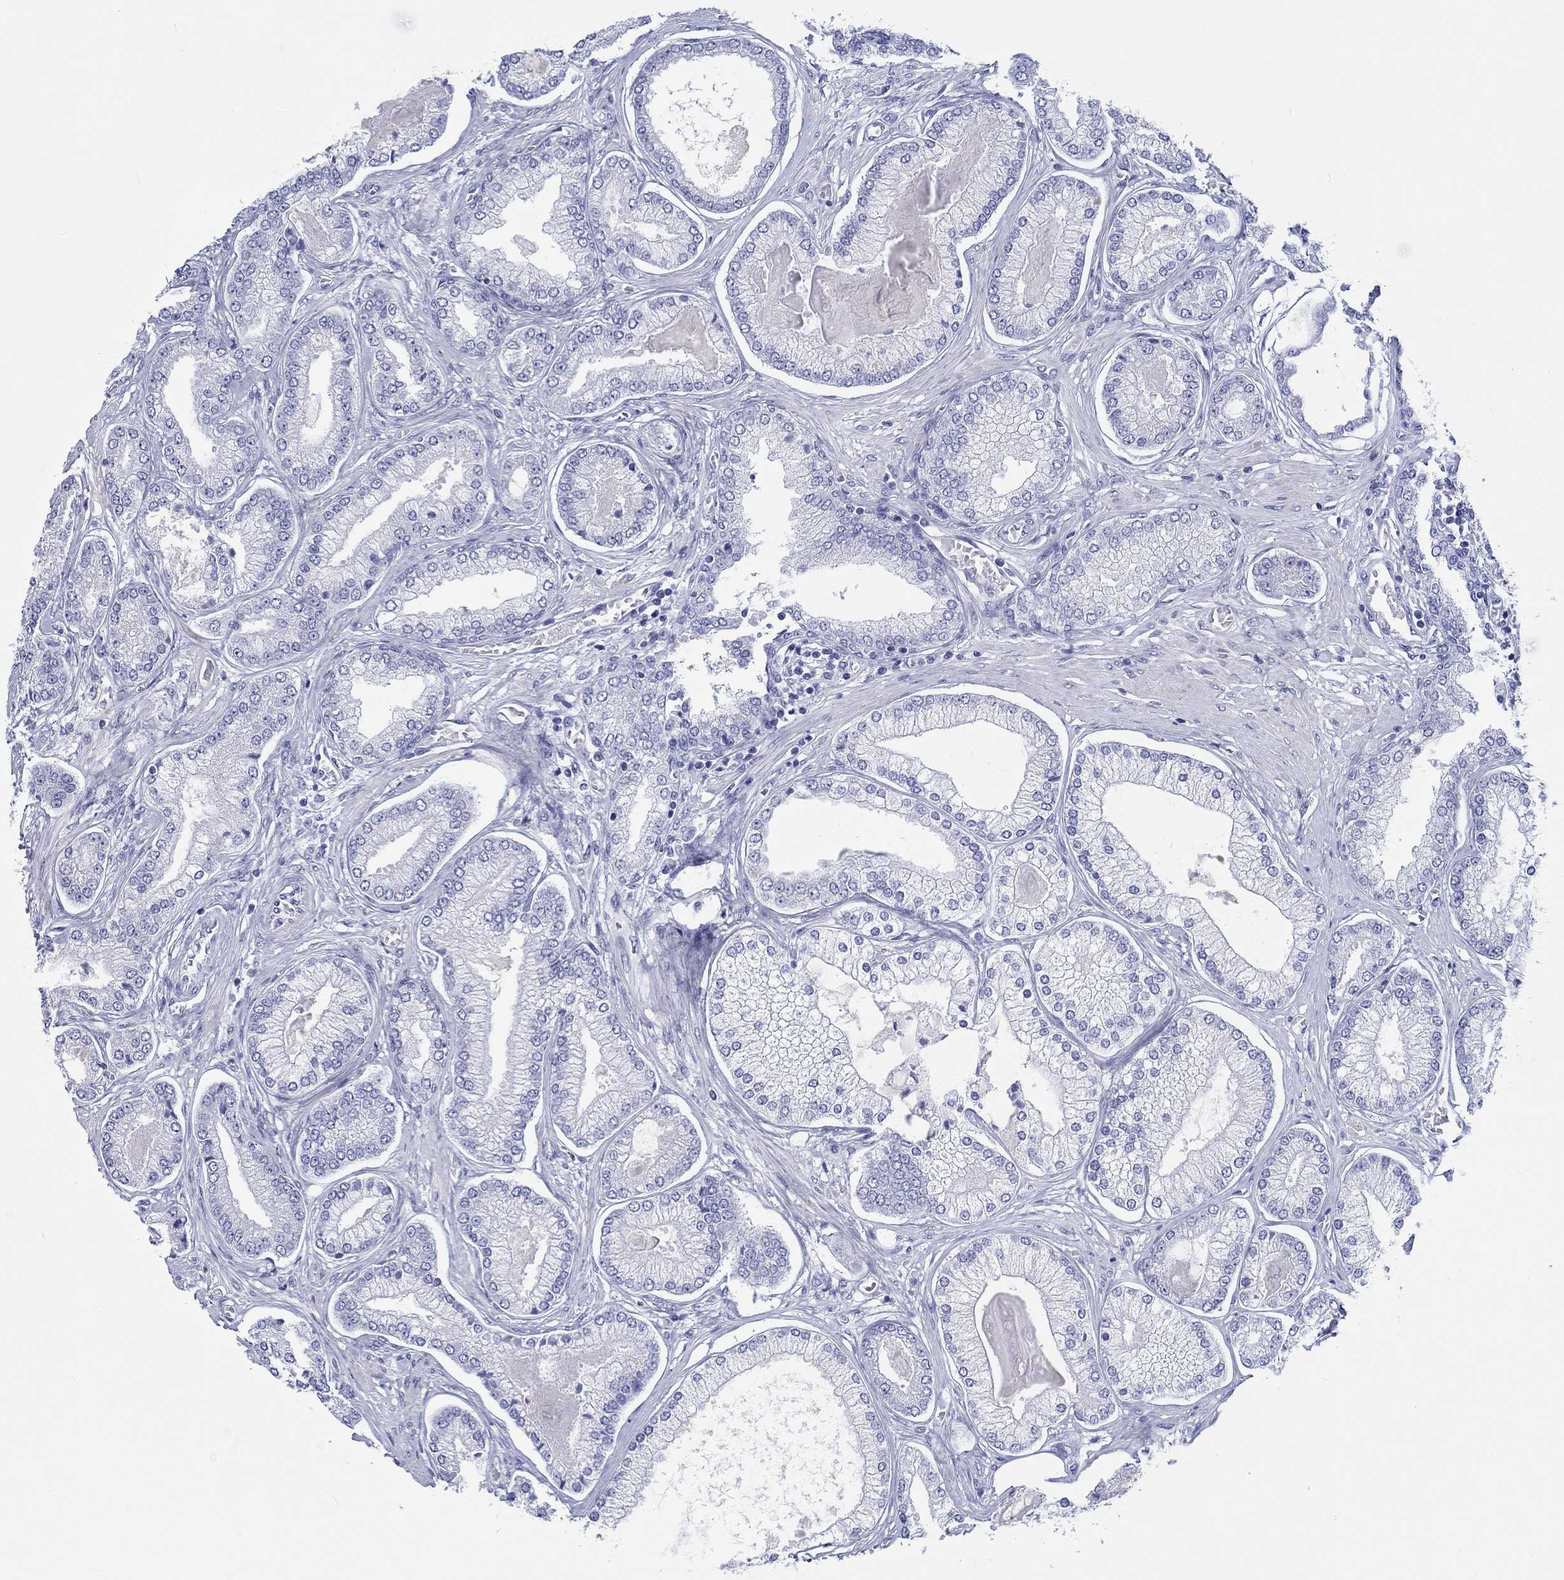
{"staining": {"intensity": "negative", "quantity": "none", "location": "none"}, "tissue": "prostate cancer", "cell_type": "Tumor cells", "image_type": "cancer", "snomed": [{"axis": "morphology", "description": "Adenocarcinoma, Low grade"}, {"axis": "topography", "description": "Prostate"}], "caption": "Tumor cells show no significant protein staining in low-grade adenocarcinoma (prostate).", "gene": "H1-1", "patient": {"sex": "male", "age": 57}}